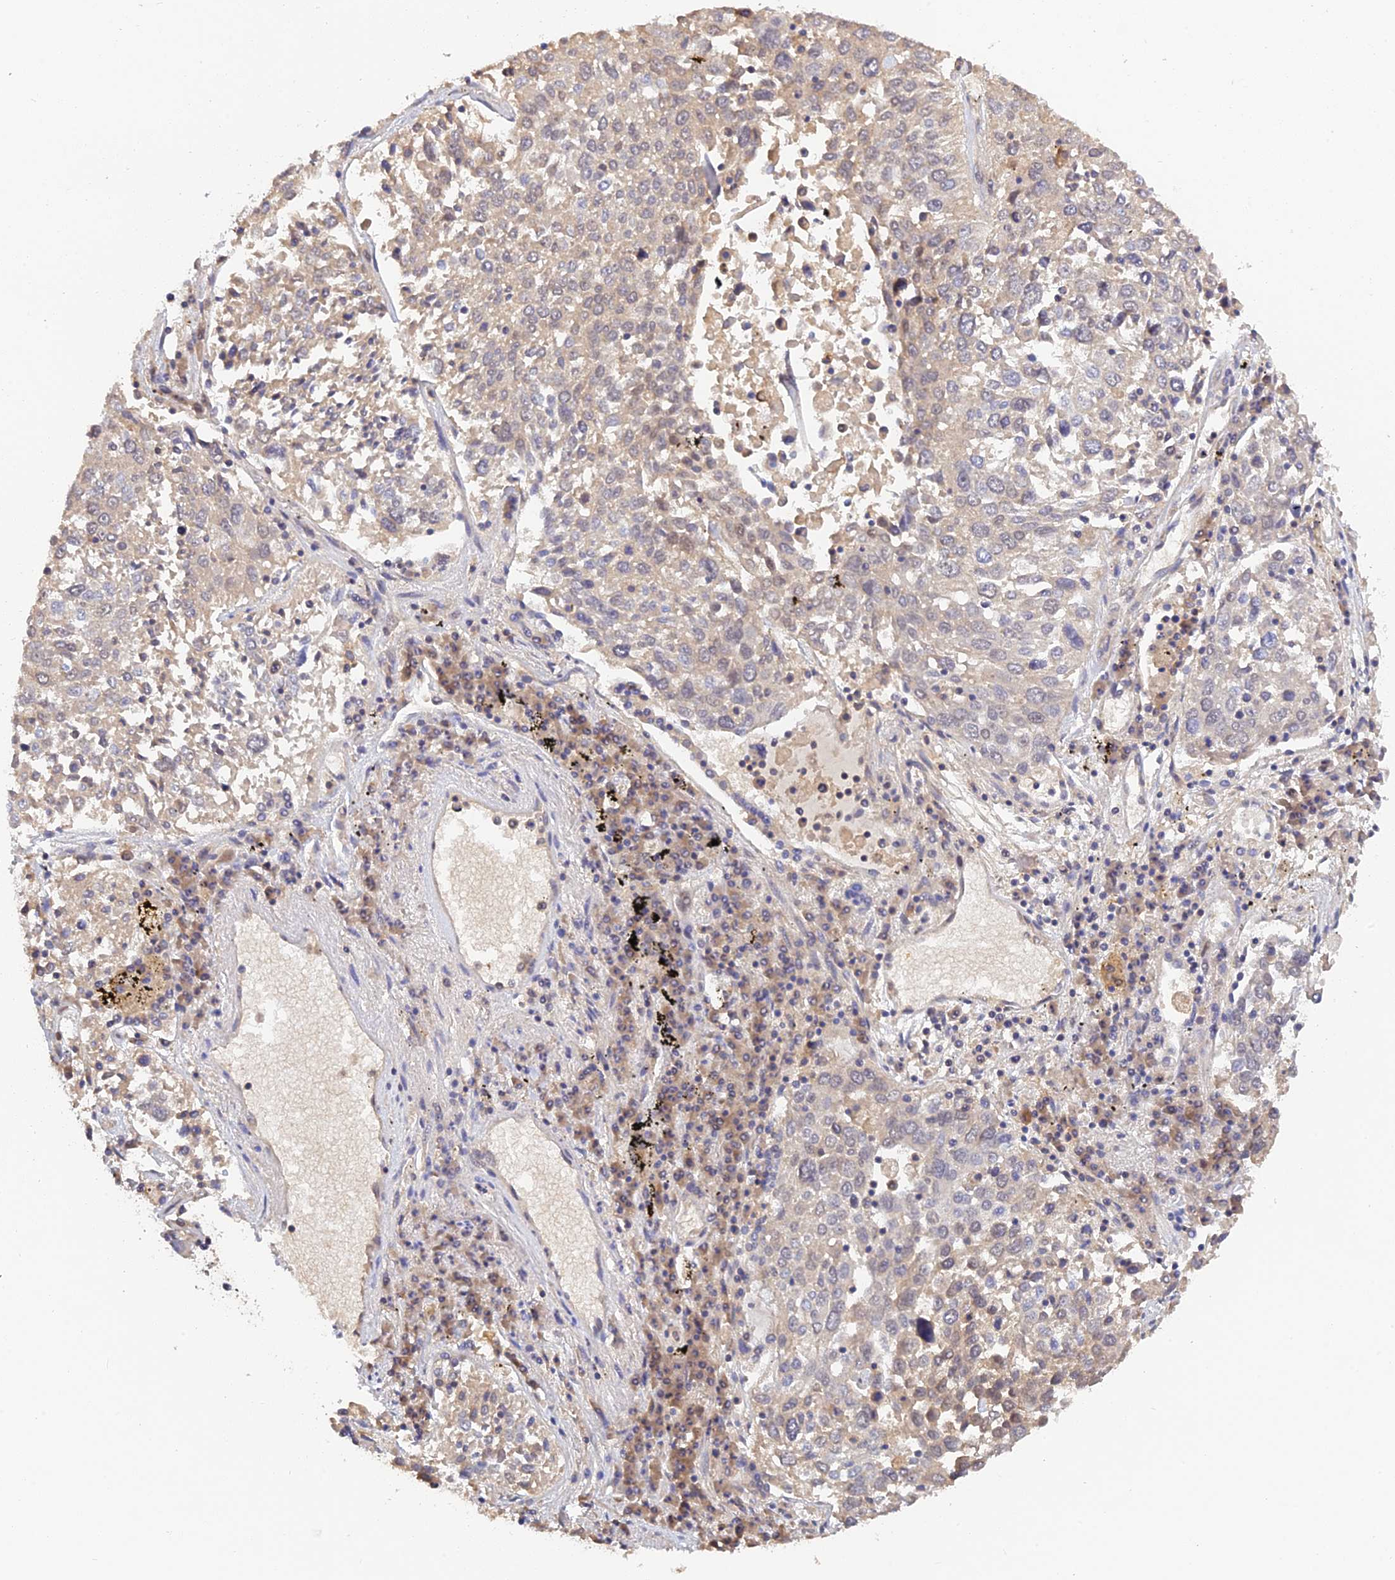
{"staining": {"intensity": "weak", "quantity": "<25%", "location": "cytoplasmic/membranous"}, "tissue": "lung cancer", "cell_type": "Tumor cells", "image_type": "cancer", "snomed": [{"axis": "morphology", "description": "Squamous cell carcinoma, NOS"}, {"axis": "topography", "description": "Lung"}], "caption": "A photomicrograph of human squamous cell carcinoma (lung) is negative for staining in tumor cells. (DAB immunohistochemistry, high magnification).", "gene": "ZNF436", "patient": {"sex": "male", "age": 65}}